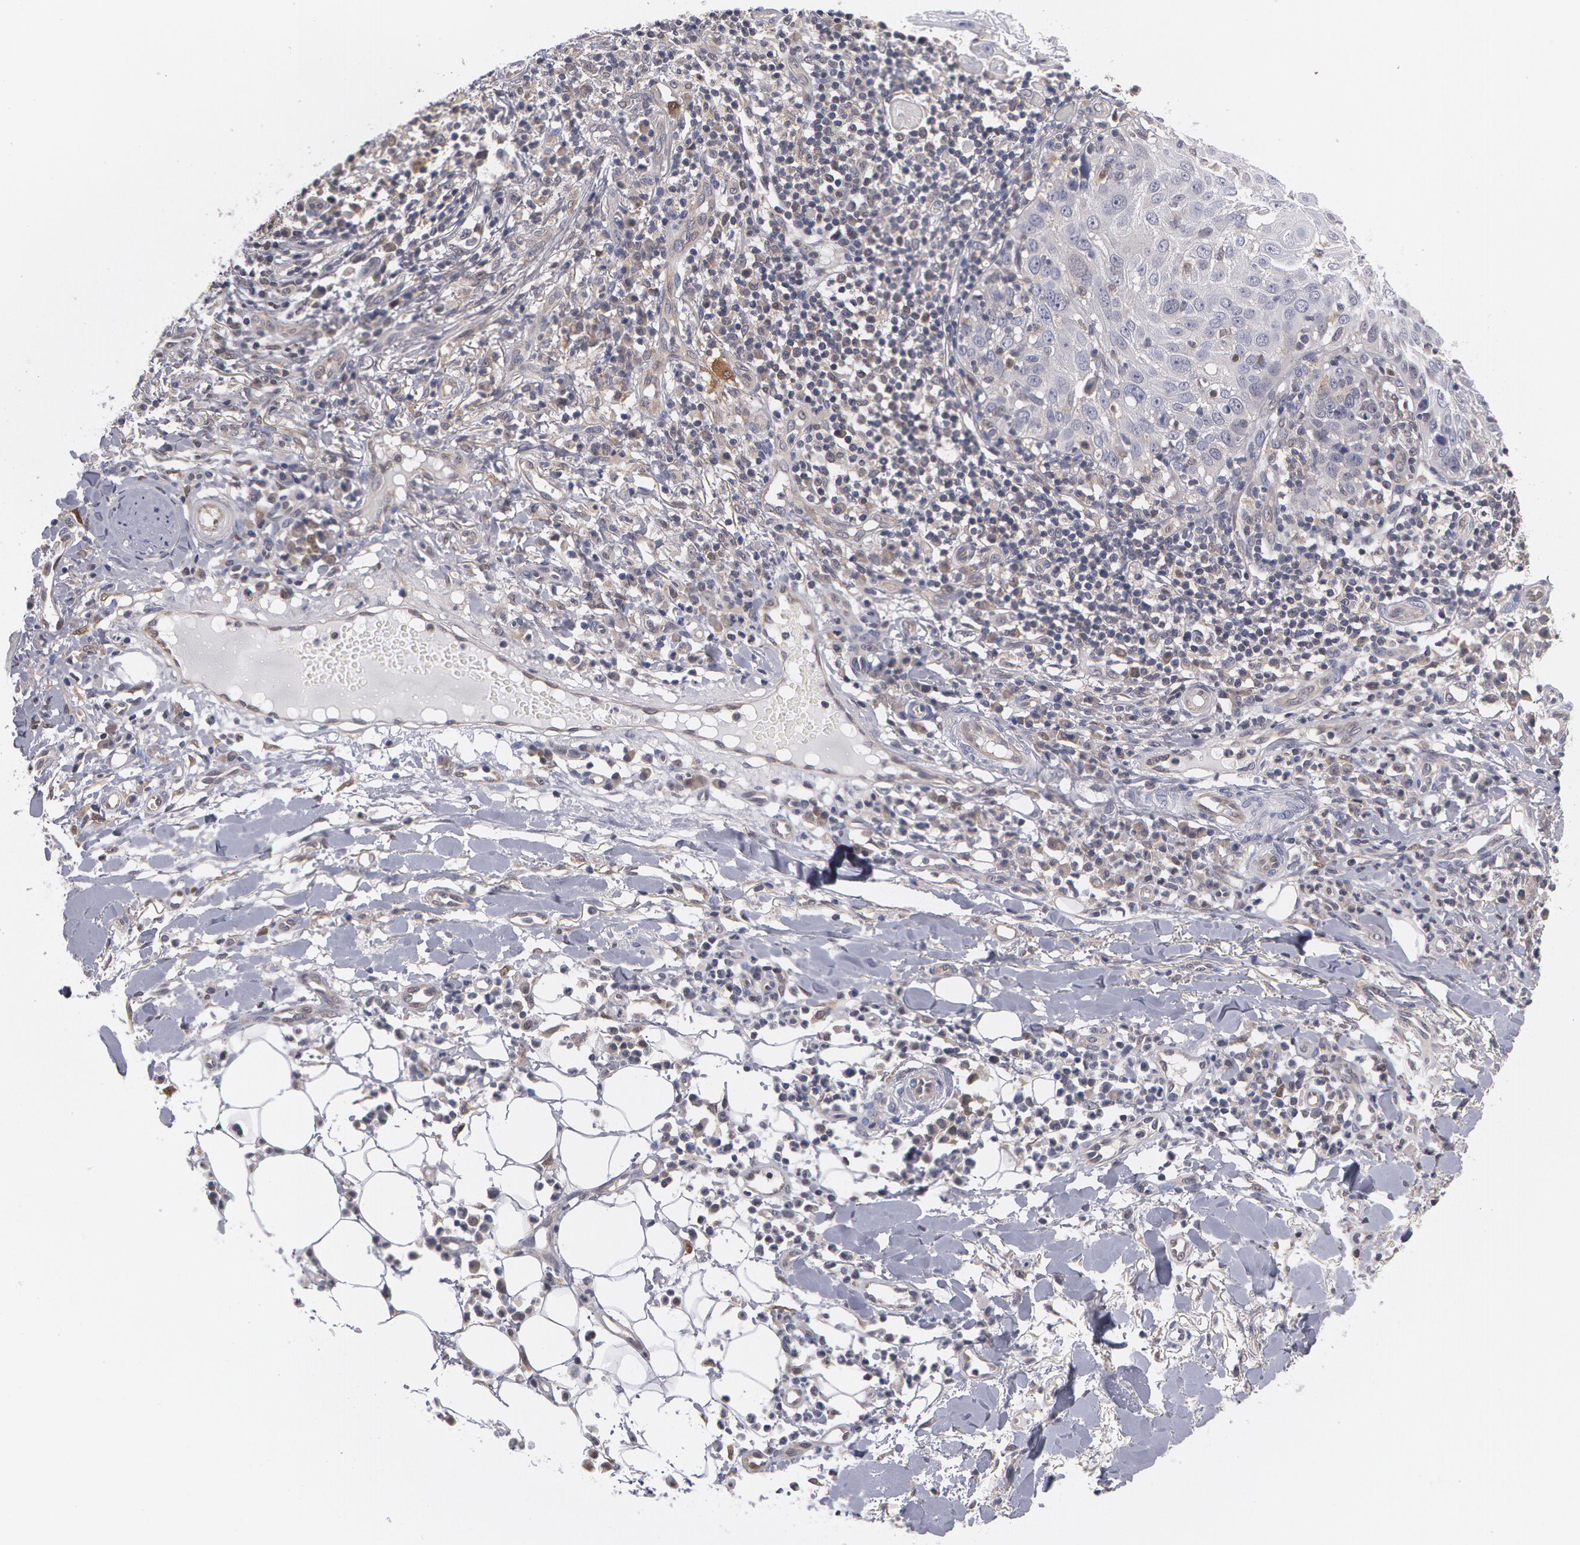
{"staining": {"intensity": "negative", "quantity": "none", "location": "none"}, "tissue": "skin cancer", "cell_type": "Tumor cells", "image_type": "cancer", "snomed": [{"axis": "morphology", "description": "Squamous cell carcinoma, NOS"}, {"axis": "topography", "description": "Skin"}], "caption": "An immunohistochemistry histopathology image of squamous cell carcinoma (skin) is shown. There is no staining in tumor cells of squamous cell carcinoma (skin).", "gene": "TXNRD1", "patient": {"sex": "female", "age": 89}}